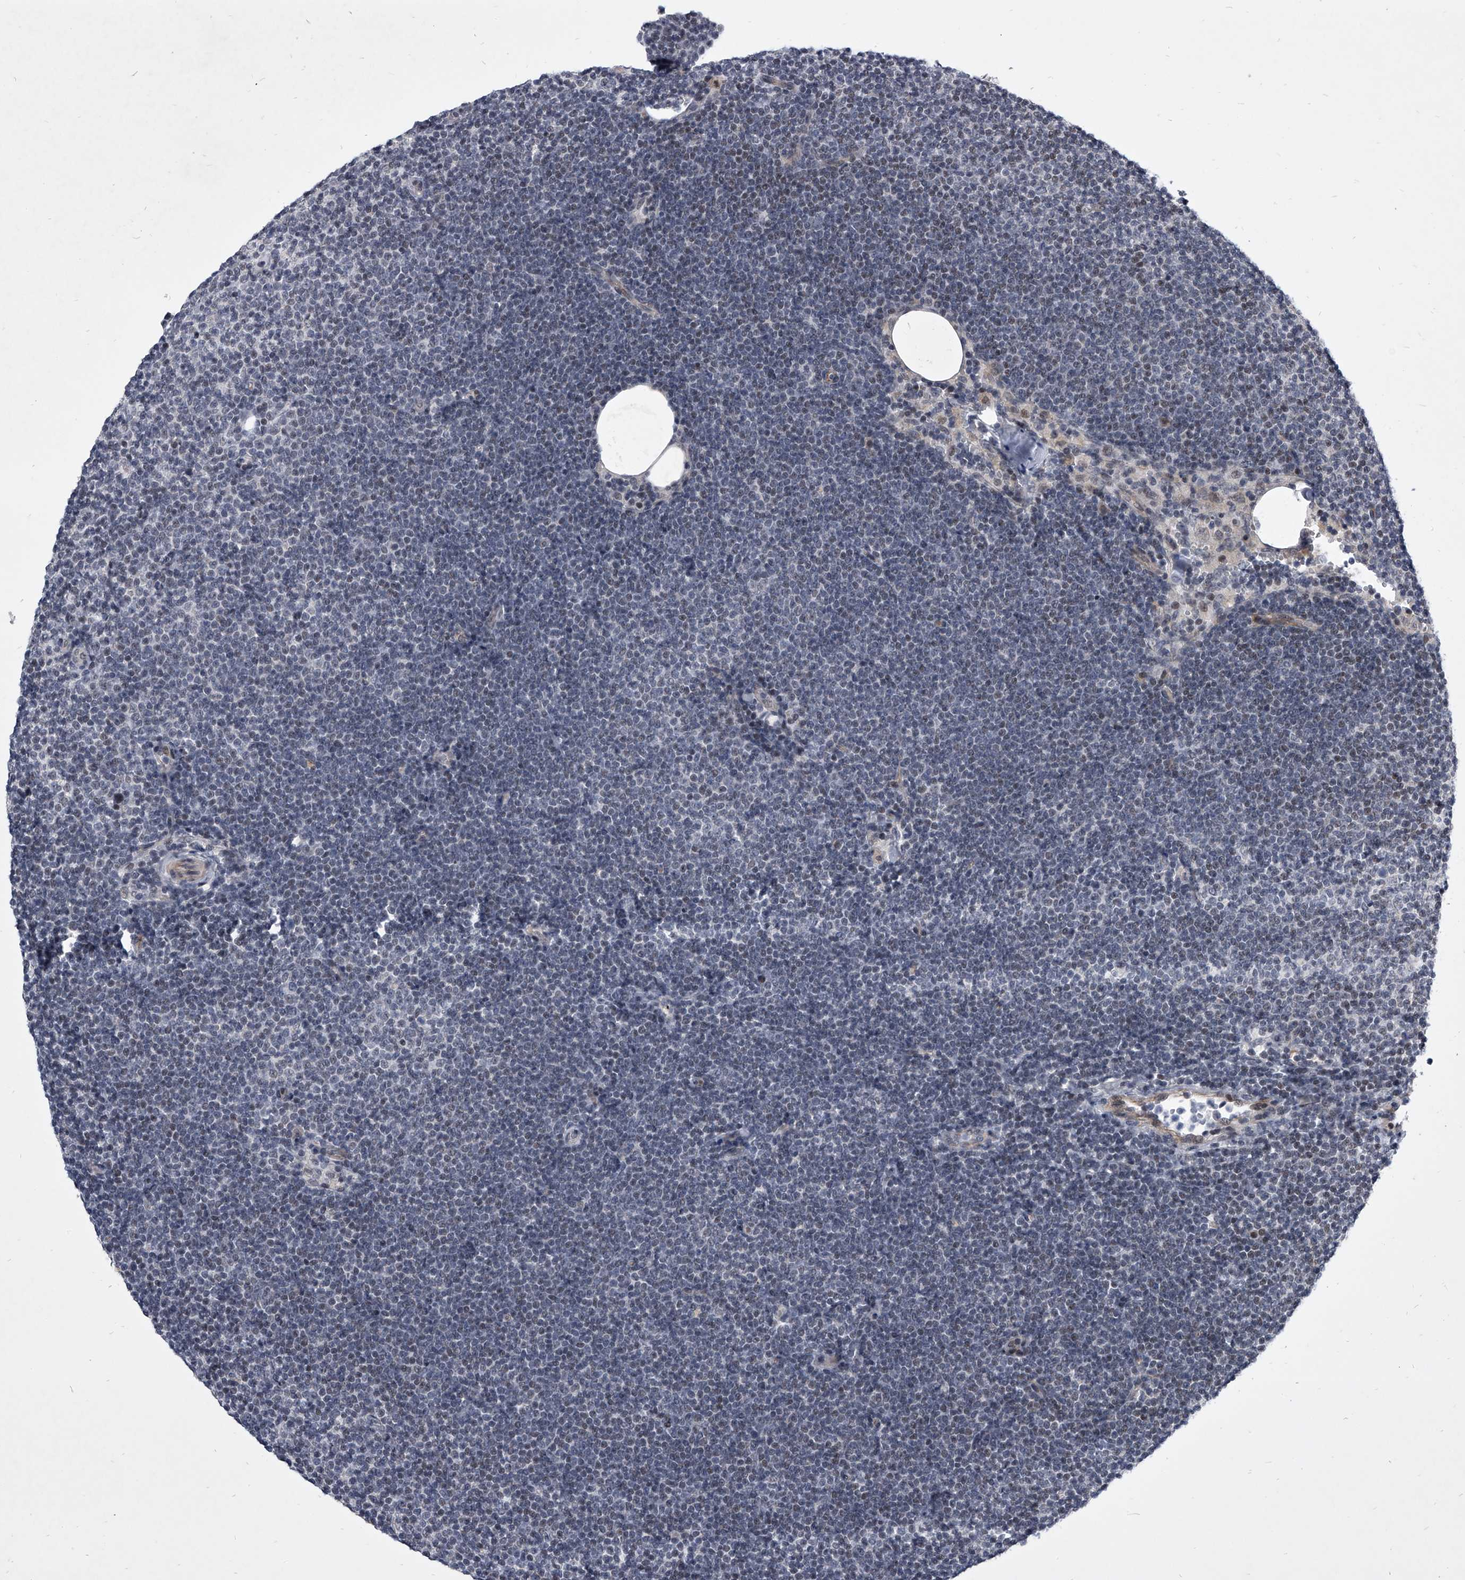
{"staining": {"intensity": "weak", "quantity": "<25%", "location": "nuclear"}, "tissue": "lymphoma", "cell_type": "Tumor cells", "image_type": "cancer", "snomed": [{"axis": "morphology", "description": "Malignant lymphoma, non-Hodgkin's type, Low grade"}, {"axis": "topography", "description": "Lymph node"}], "caption": "There is no significant staining in tumor cells of lymphoma.", "gene": "ZNF76", "patient": {"sex": "female", "age": 53}}